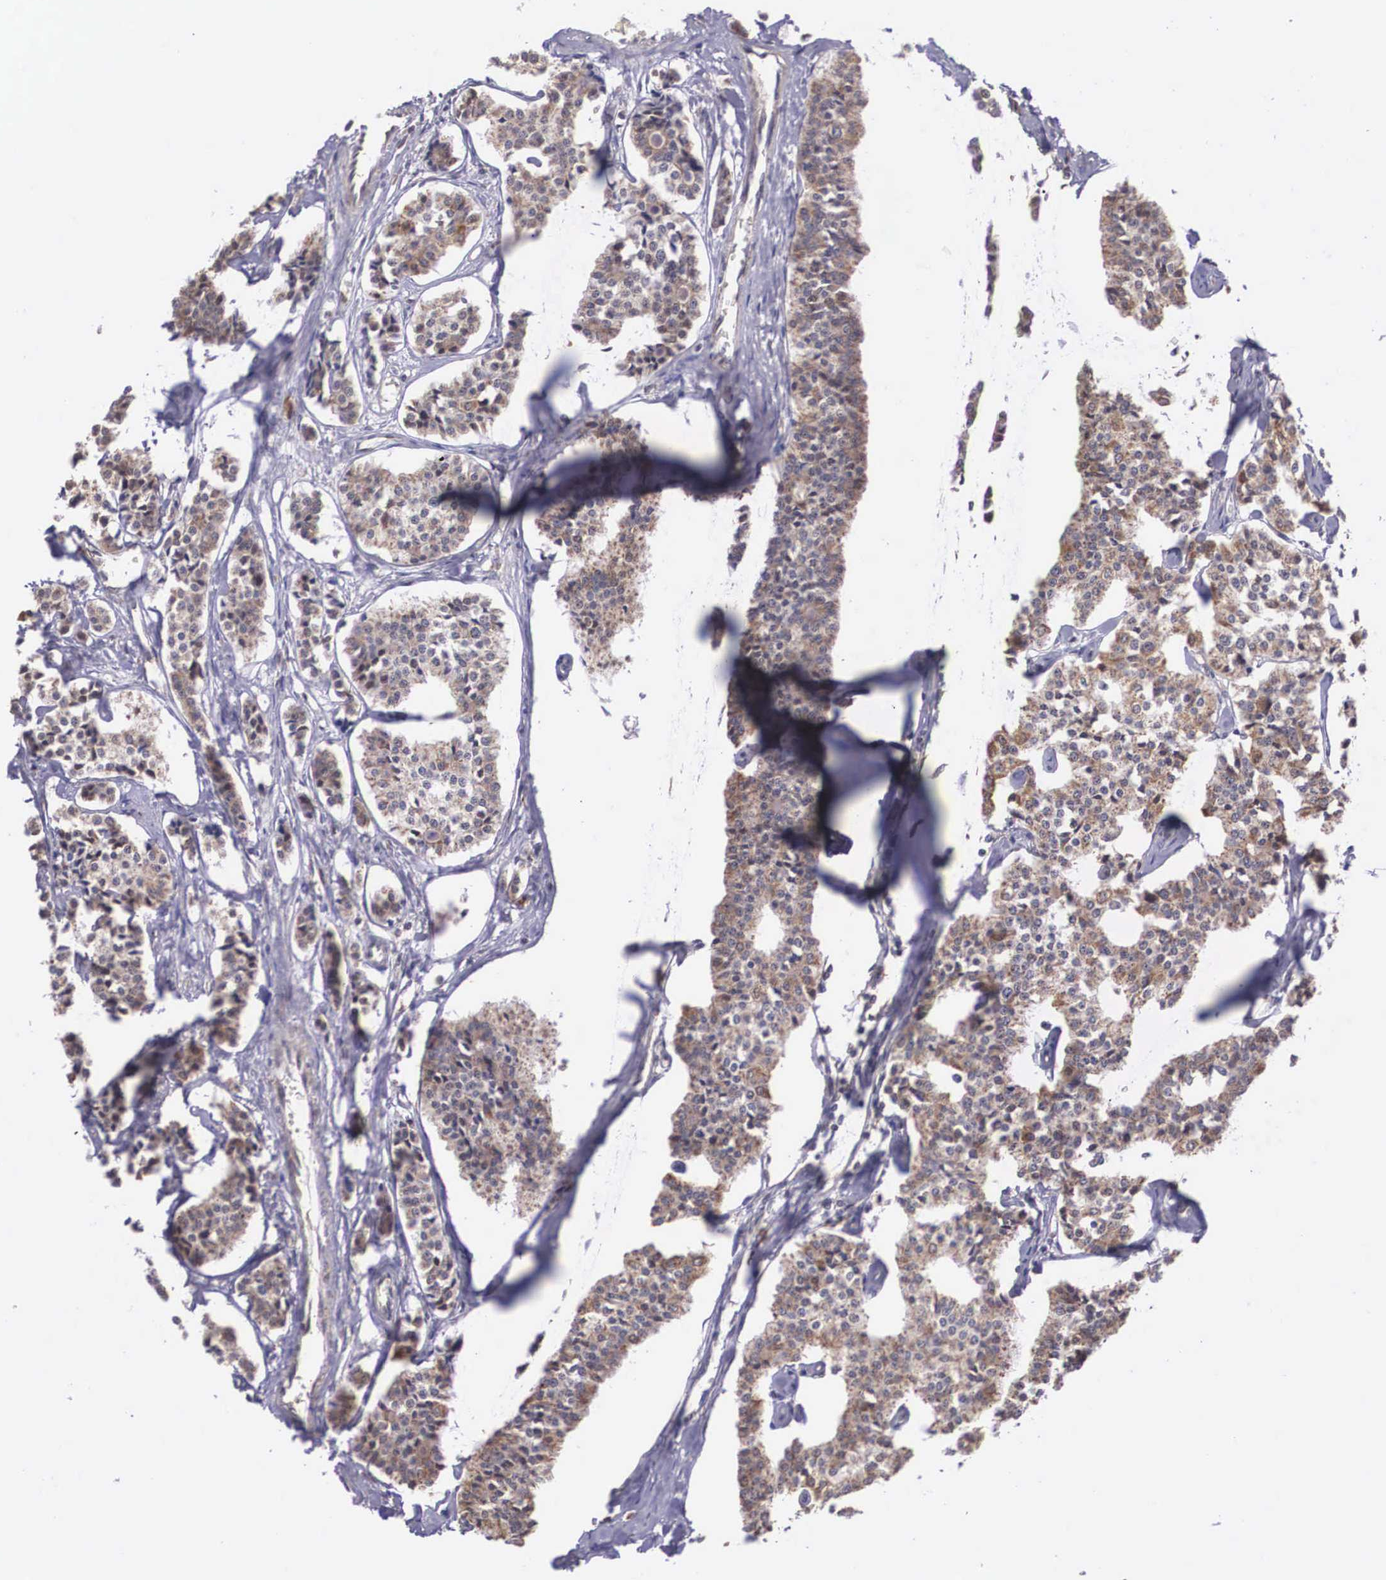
{"staining": {"intensity": "moderate", "quantity": ">75%", "location": "cytoplasmic/membranous"}, "tissue": "carcinoid", "cell_type": "Tumor cells", "image_type": "cancer", "snomed": [{"axis": "morphology", "description": "Carcinoid, malignant, NOS"}, {"axis": "topography", "description": "Small intestine"}], "caption": "Protein expression analysis of carcinoid shows moderate cytoplasmic/membranous staining in about >75% of tumor cells.", "gene": "SLC25A21", "patient": {"sex": "male", "age": 63}}